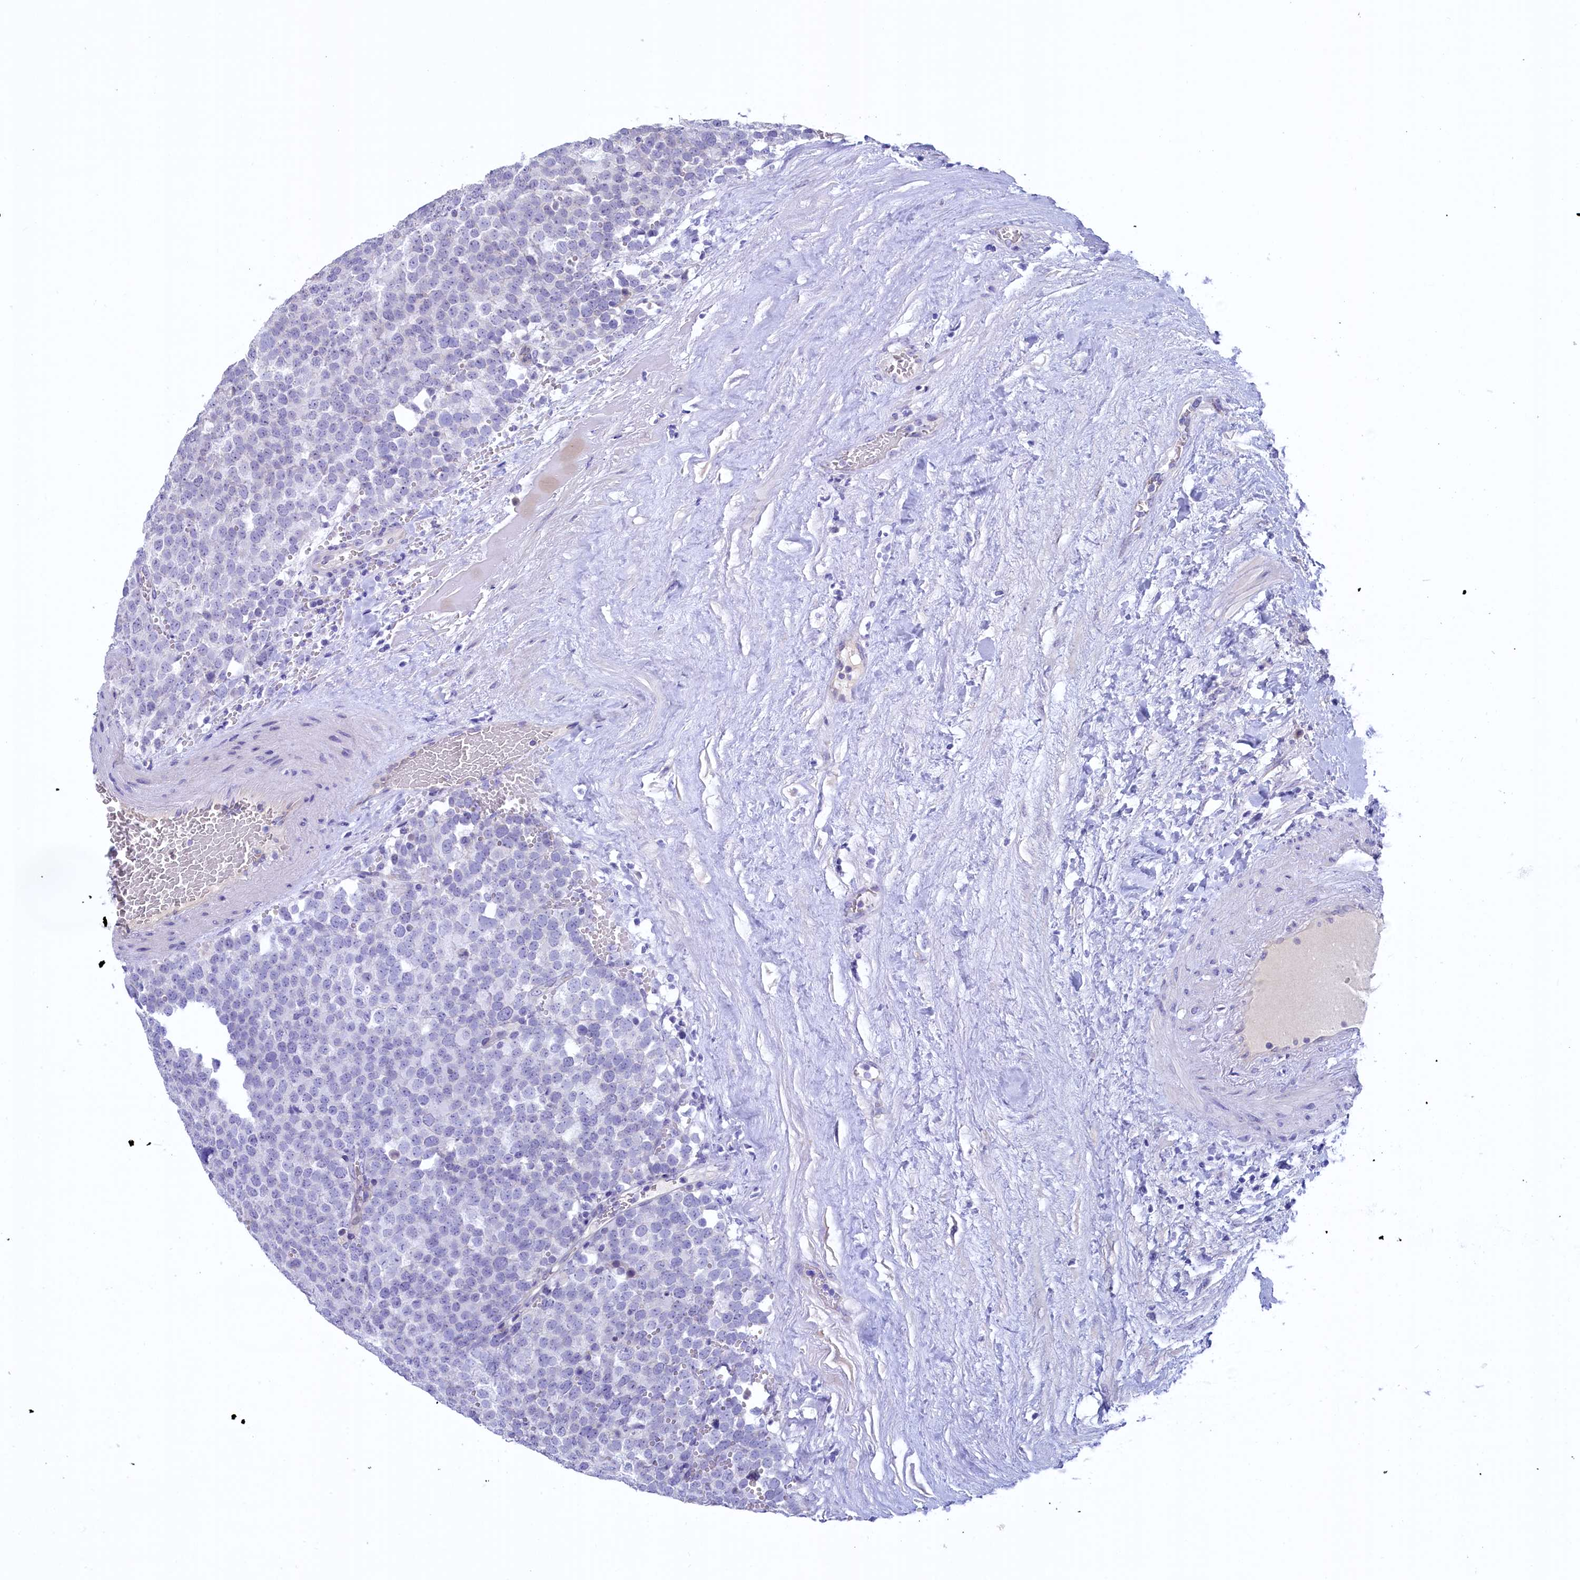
{"staining": {"intensity": "negative", "quantity": "none", "location": "none"}, "tissue": "testis cancer", "cell_type": "Tumor cells", "image_type": "cancer", "snomed": [{"axis": "morphology", "description": "Seminoma, NOS"}, {"axis": "topography", "description": "Testis"}], "caption": "An IHC photomicrograph of testis cancer (seminoma) is shown. There is no staining in tumor cells of testis cancer (seminoma). Nuclei are stained in blue.", "gene": "ZSWIM4", "patient": {"sex": "male", "age": 71}}